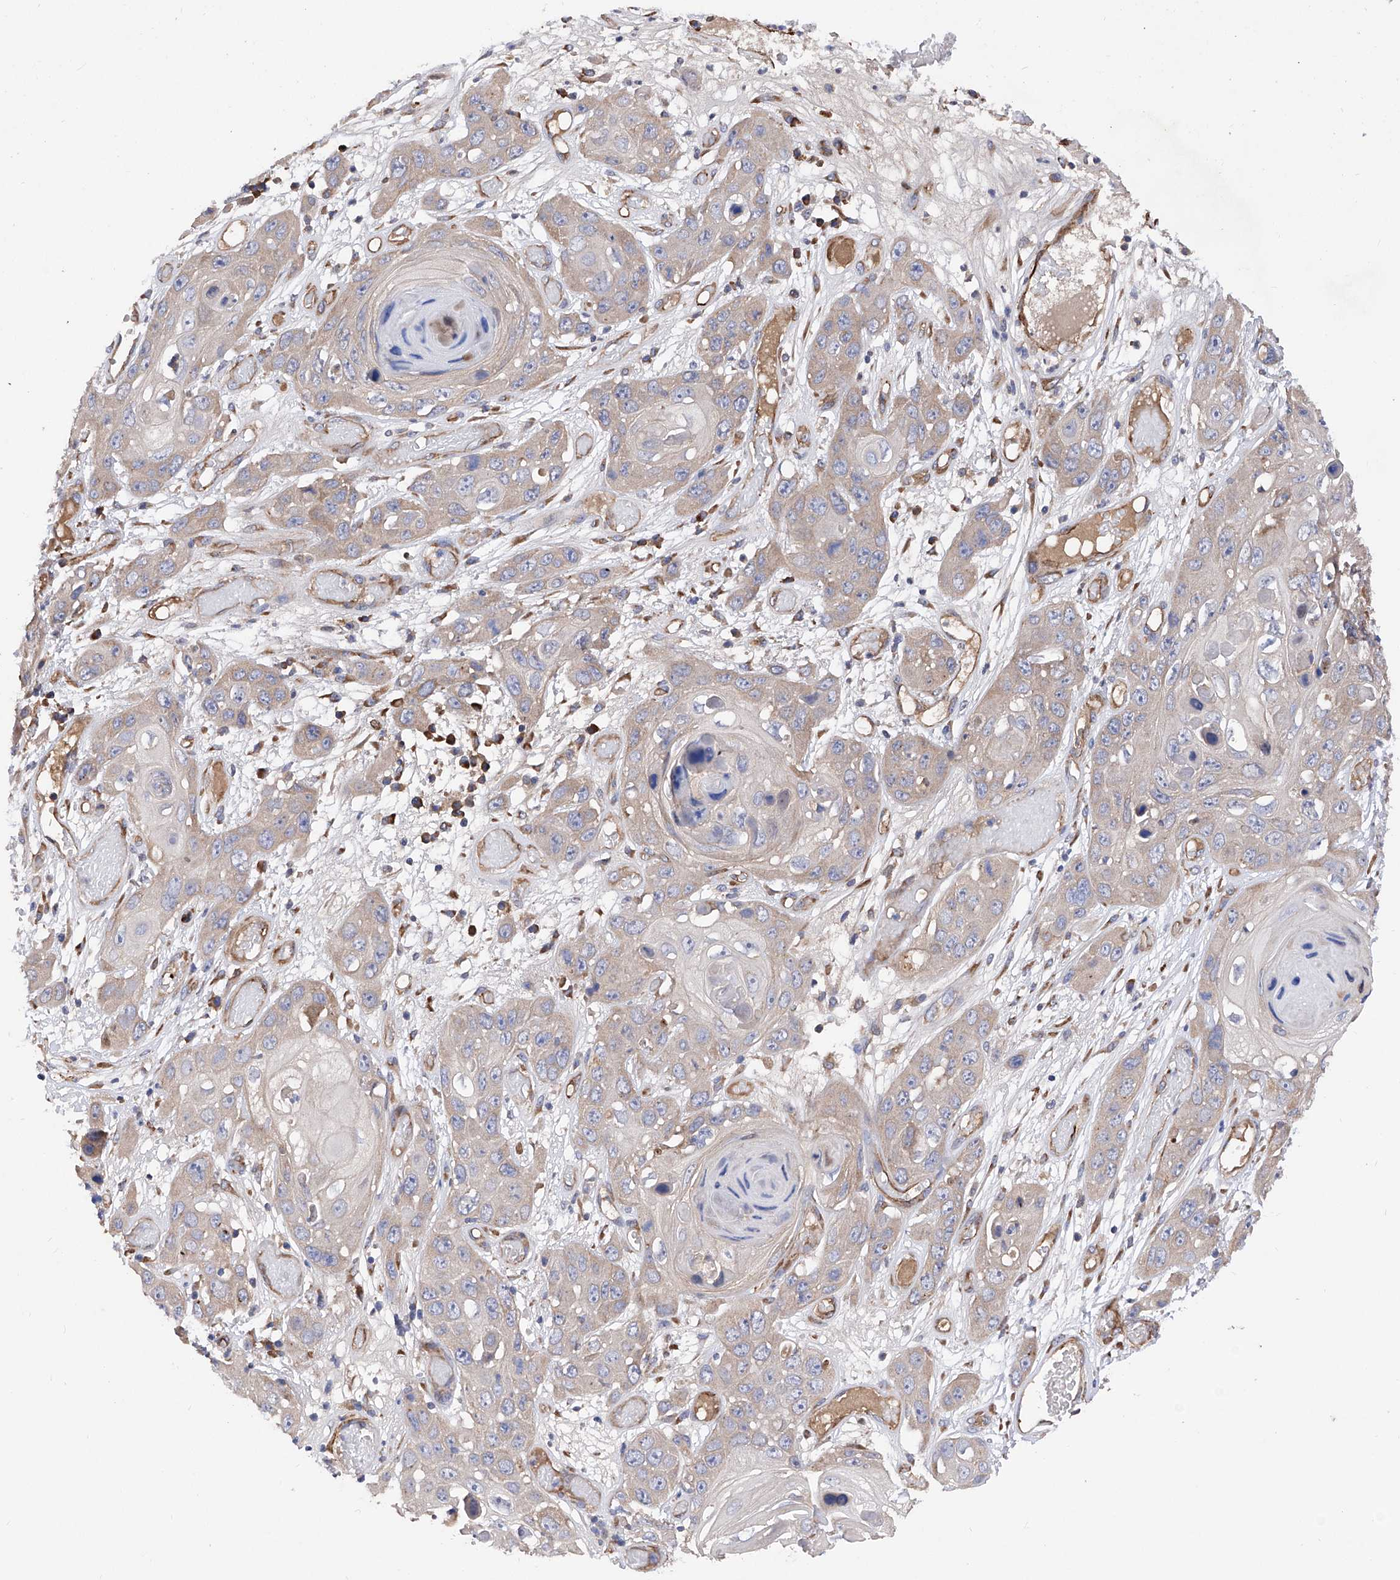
{"staining": {"intensity": "weak", "quantity": "<25%", "location": "cytoplasmic/membranous"}, "tissue": "skin cancer", "cell_type": "Tumor cells", "image_type": "cancer", "snomed": [{"axis": "morphology", "description": "Squamous cell carcinoma, NOS"}, {"axis": "topography", "description": "Skin"}], "caption": "Tumor cells are negative for brown protein staining in skin squamous cell carcinoma.", "gene": "INPP5B", "patient": {"sex": "male", "age": 55}}